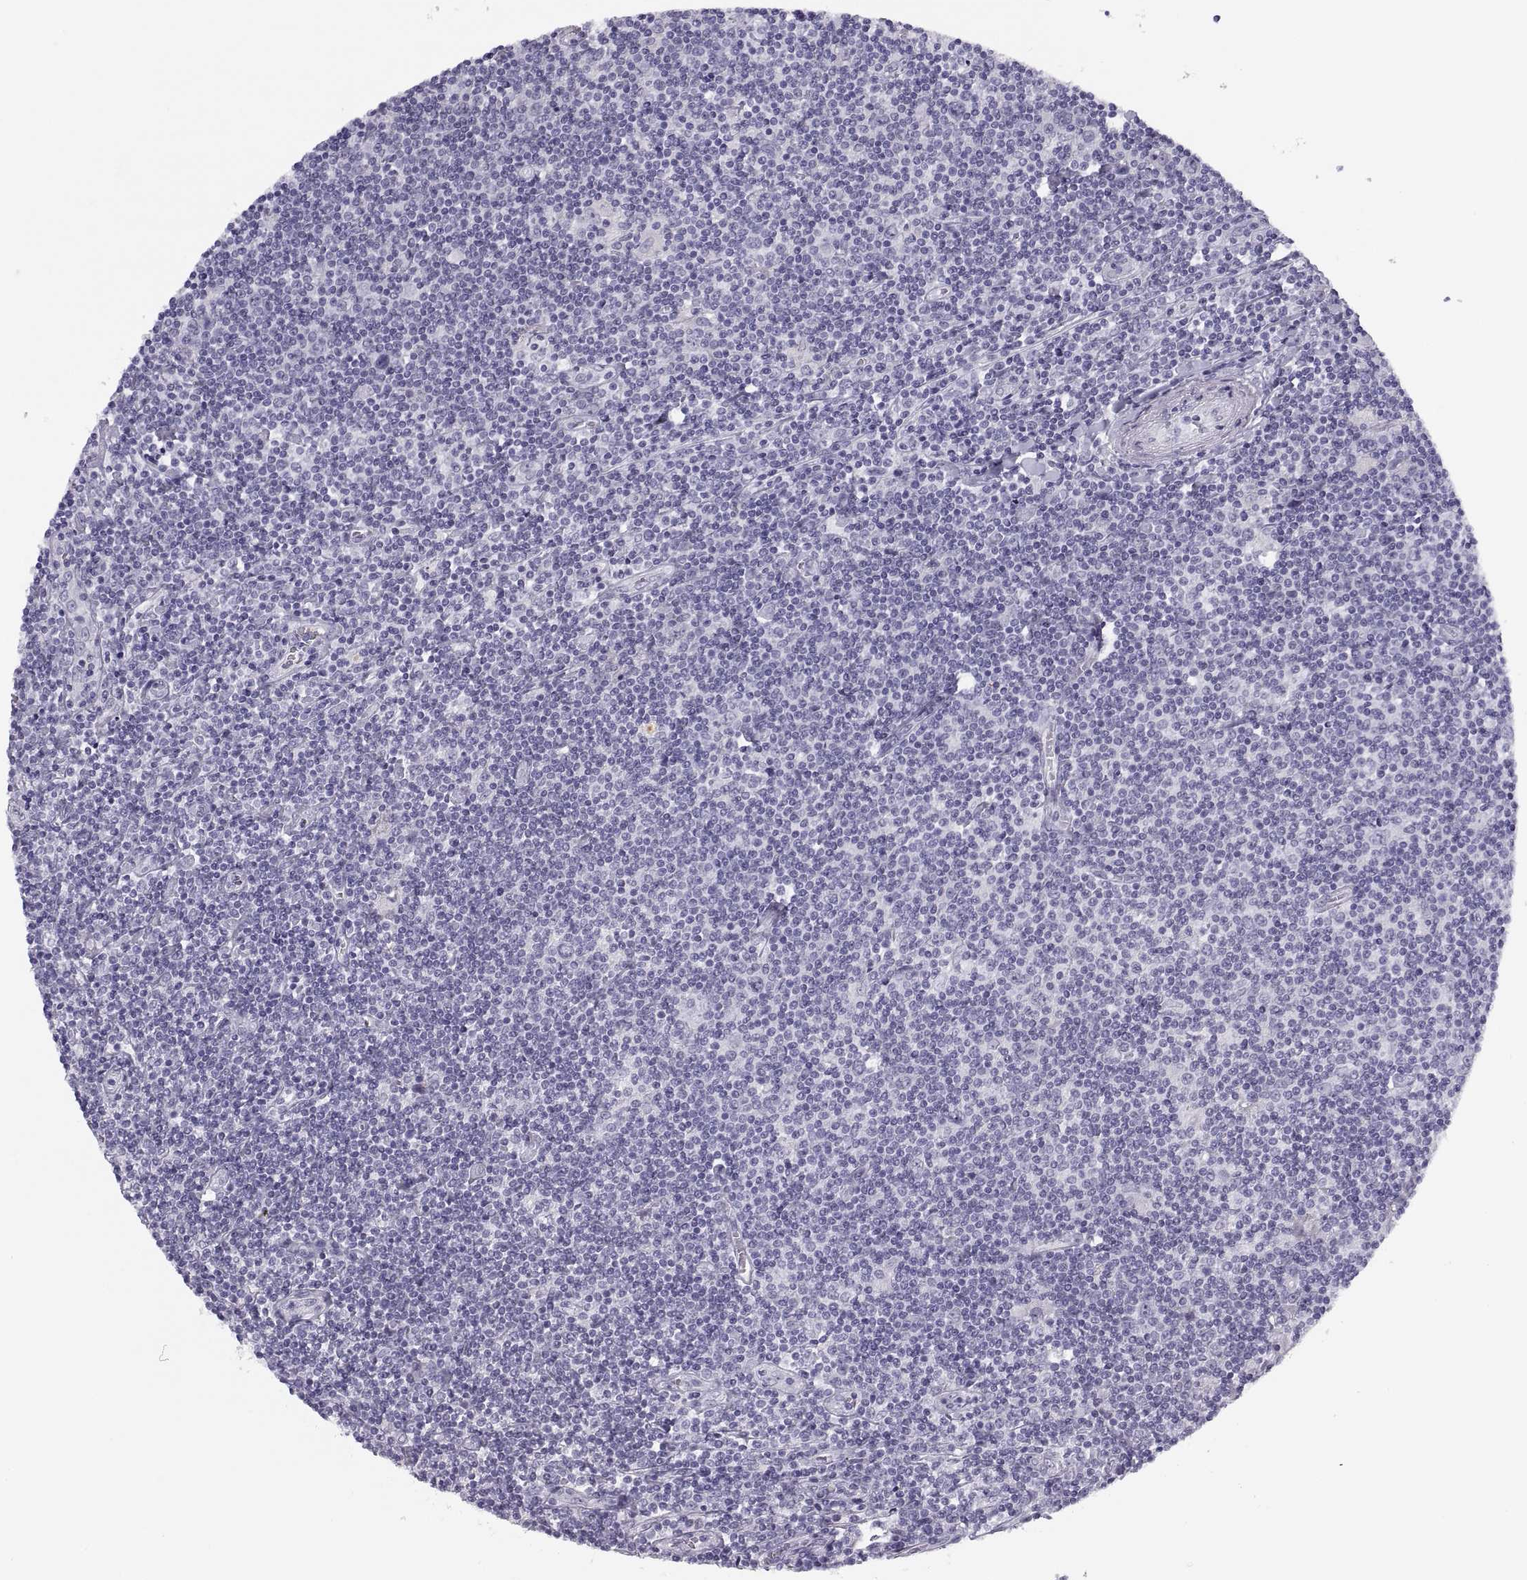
{"staining": {"intensity": "negative", "quantity": "none", "location": "none"}, "tissue": "lymphoma", "cell_type": "Tumor cells", "image_type": "cancer", "snomed": [{"axis": "morphology", "description": "Hodgkin's disease, NOS"}, {"axis": "topography", "description": "Lymph node"}], "caption": "Lymphoma stained for a protein using immunohistochemistry (IHC) shows no expression tumor cells.", "gene": "C3orf22", "patient": {"sex": "male", "age": 40}}